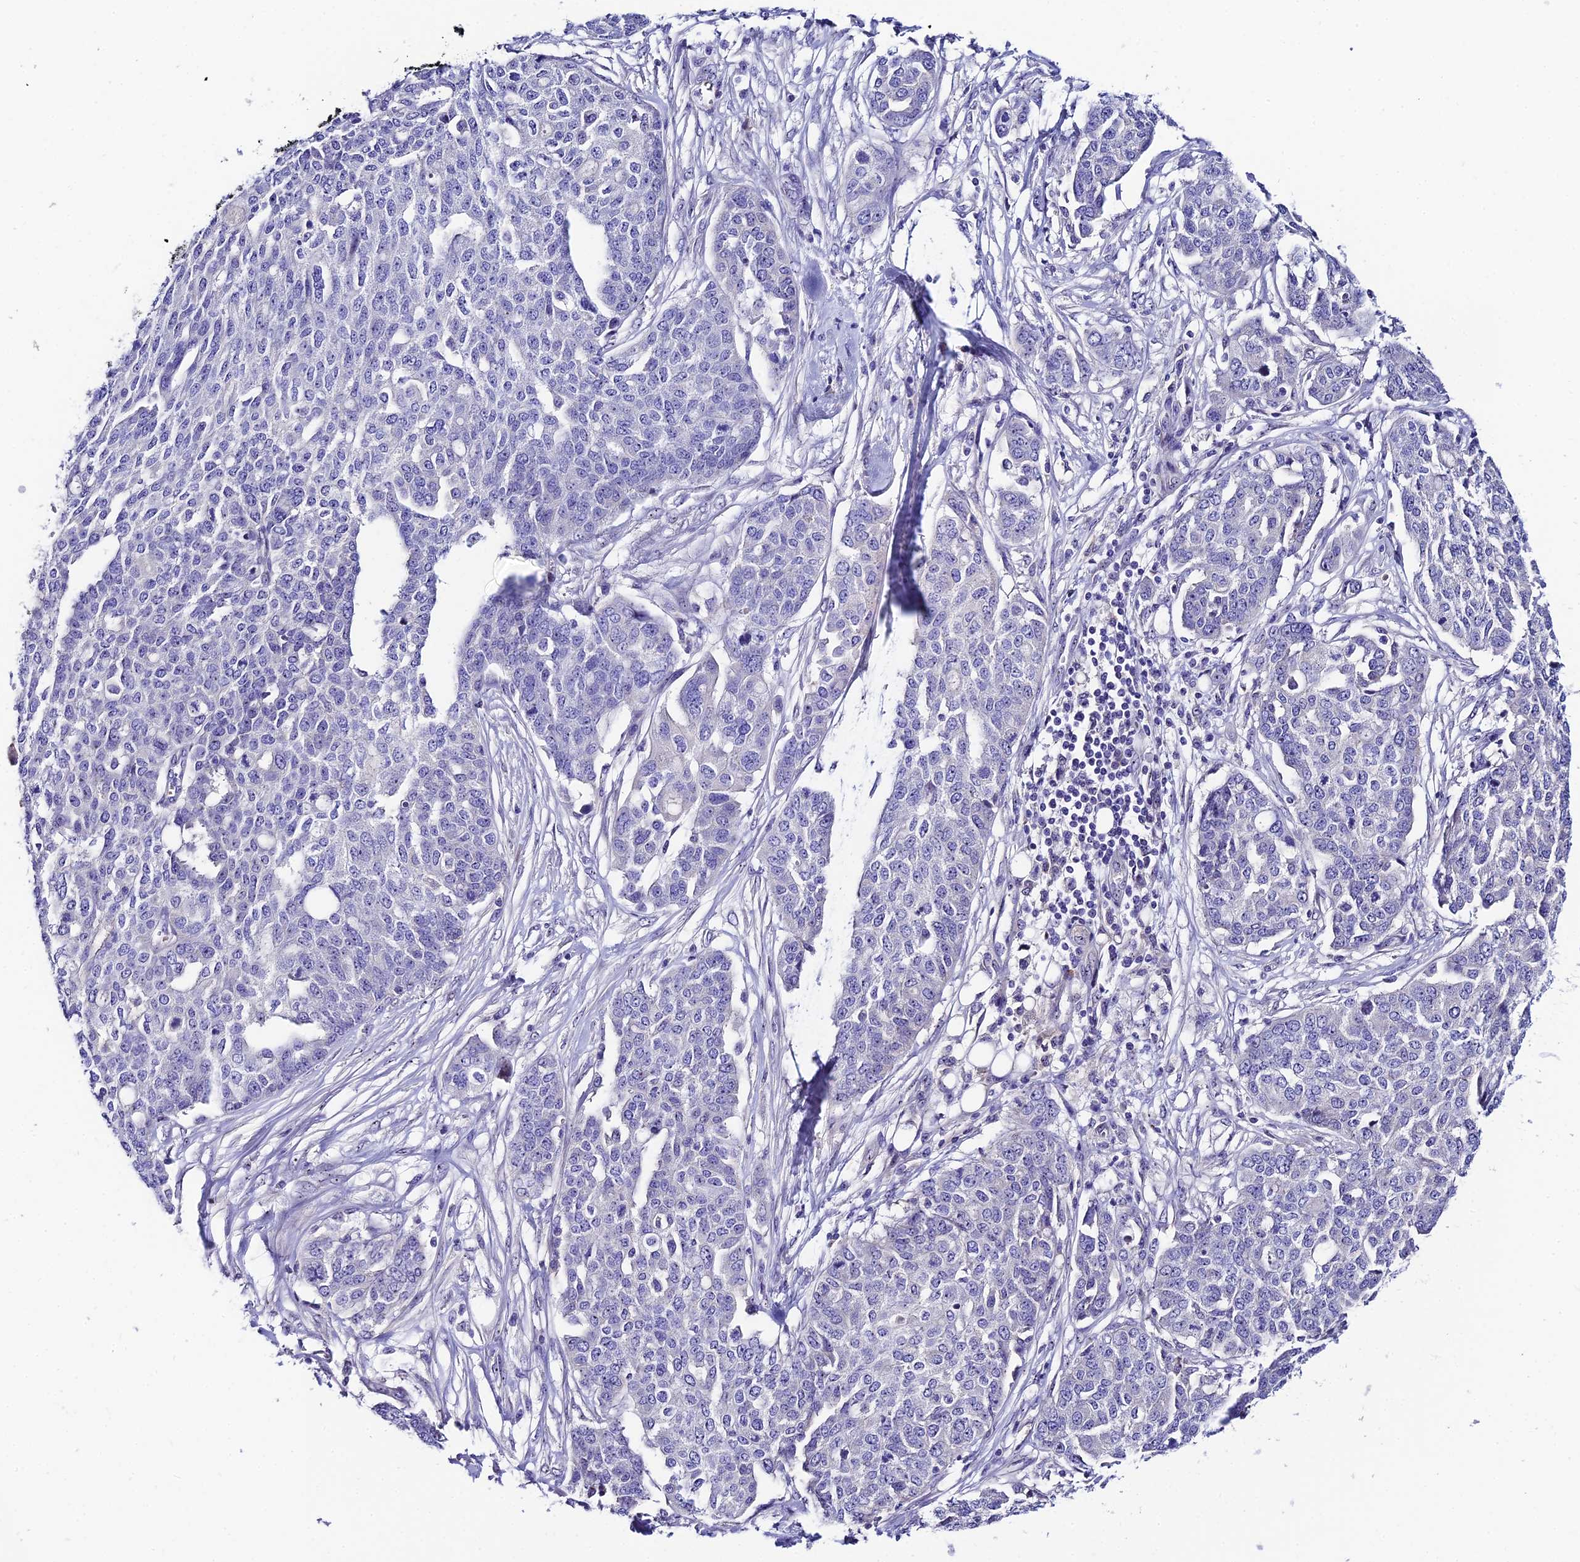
{"staining": {"intensity": "negative", "quantity": "none", "location": "none"}, "tissue": "ovarian cancer", "cell_type": "Tumor cells", "image_type": "cancer", "snomed": [{"axis": "morphology", "description": "Cystadenocarcinoma, serous, NOS"}, {"axis": "topography", "description": "Soft tissue"}, {"axis": "topography", "description": "Ovary"}], "caption": "Tumor cells show no significant positivity in serous cystadenocarcinoma (ovarian).", "gene": "DUSP29", "patient": {"sex": "female", "age": 57}}